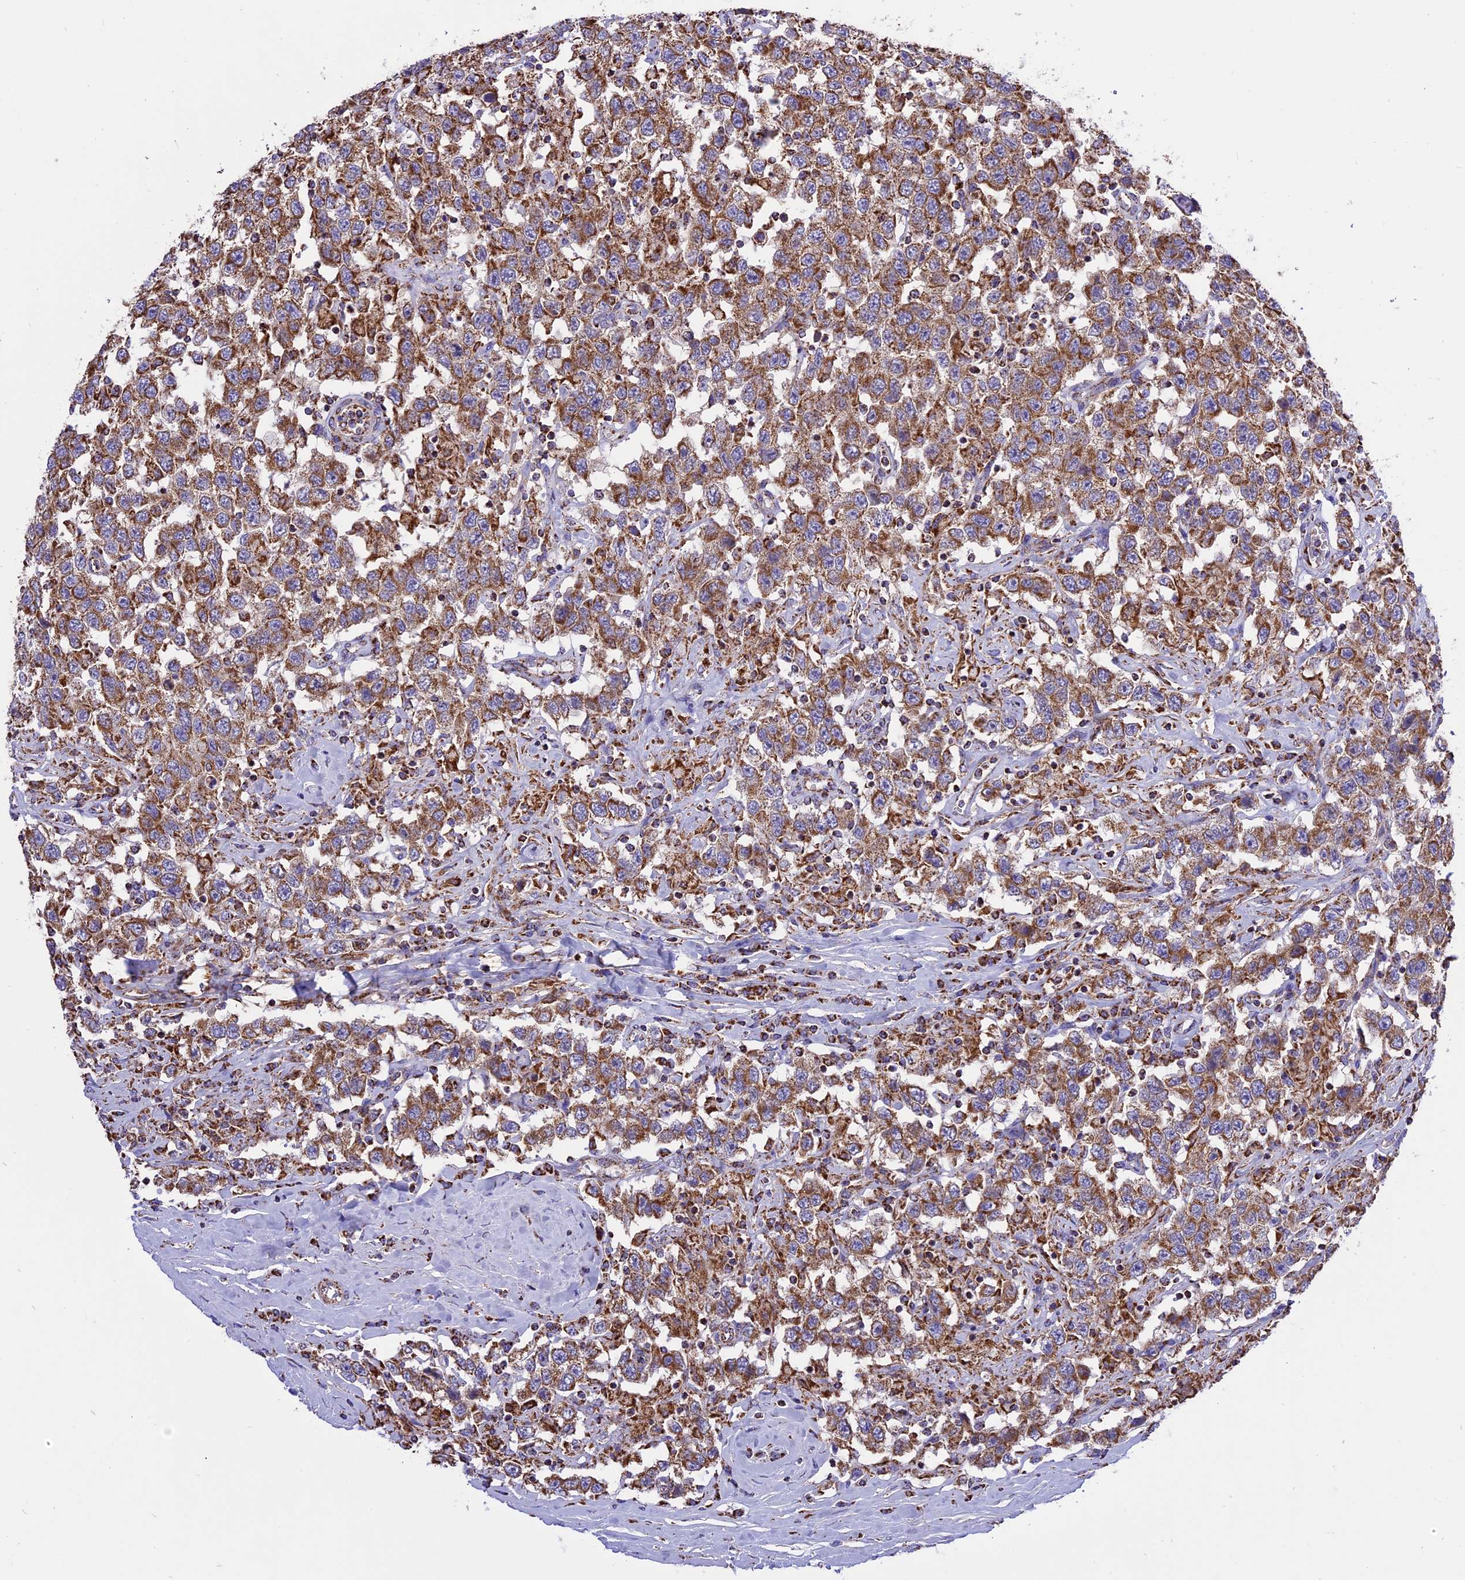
{"staining": {"intensity": "strong", "quantity": ">75%", "location": "cytoplasmic/membranous"}, "tissue": "testis cancer", "cell_type": "Tumor cells", "image_type": "cancer", "snomed": [{"axis": "morphology", "description": "Seminoma, NOS"}, {"axis": "topography", "description": "Testis"}], "caption": "Immunohistochemical staining of seminoma (testis) displays strong cytoplasmic/membranous protein positivity in about >75% of tumor cells. The protein is shown in brown color, while the nuclei are stained blue.", "gene": "TTC4", "patient": {"sex": "male", "age": 41}}